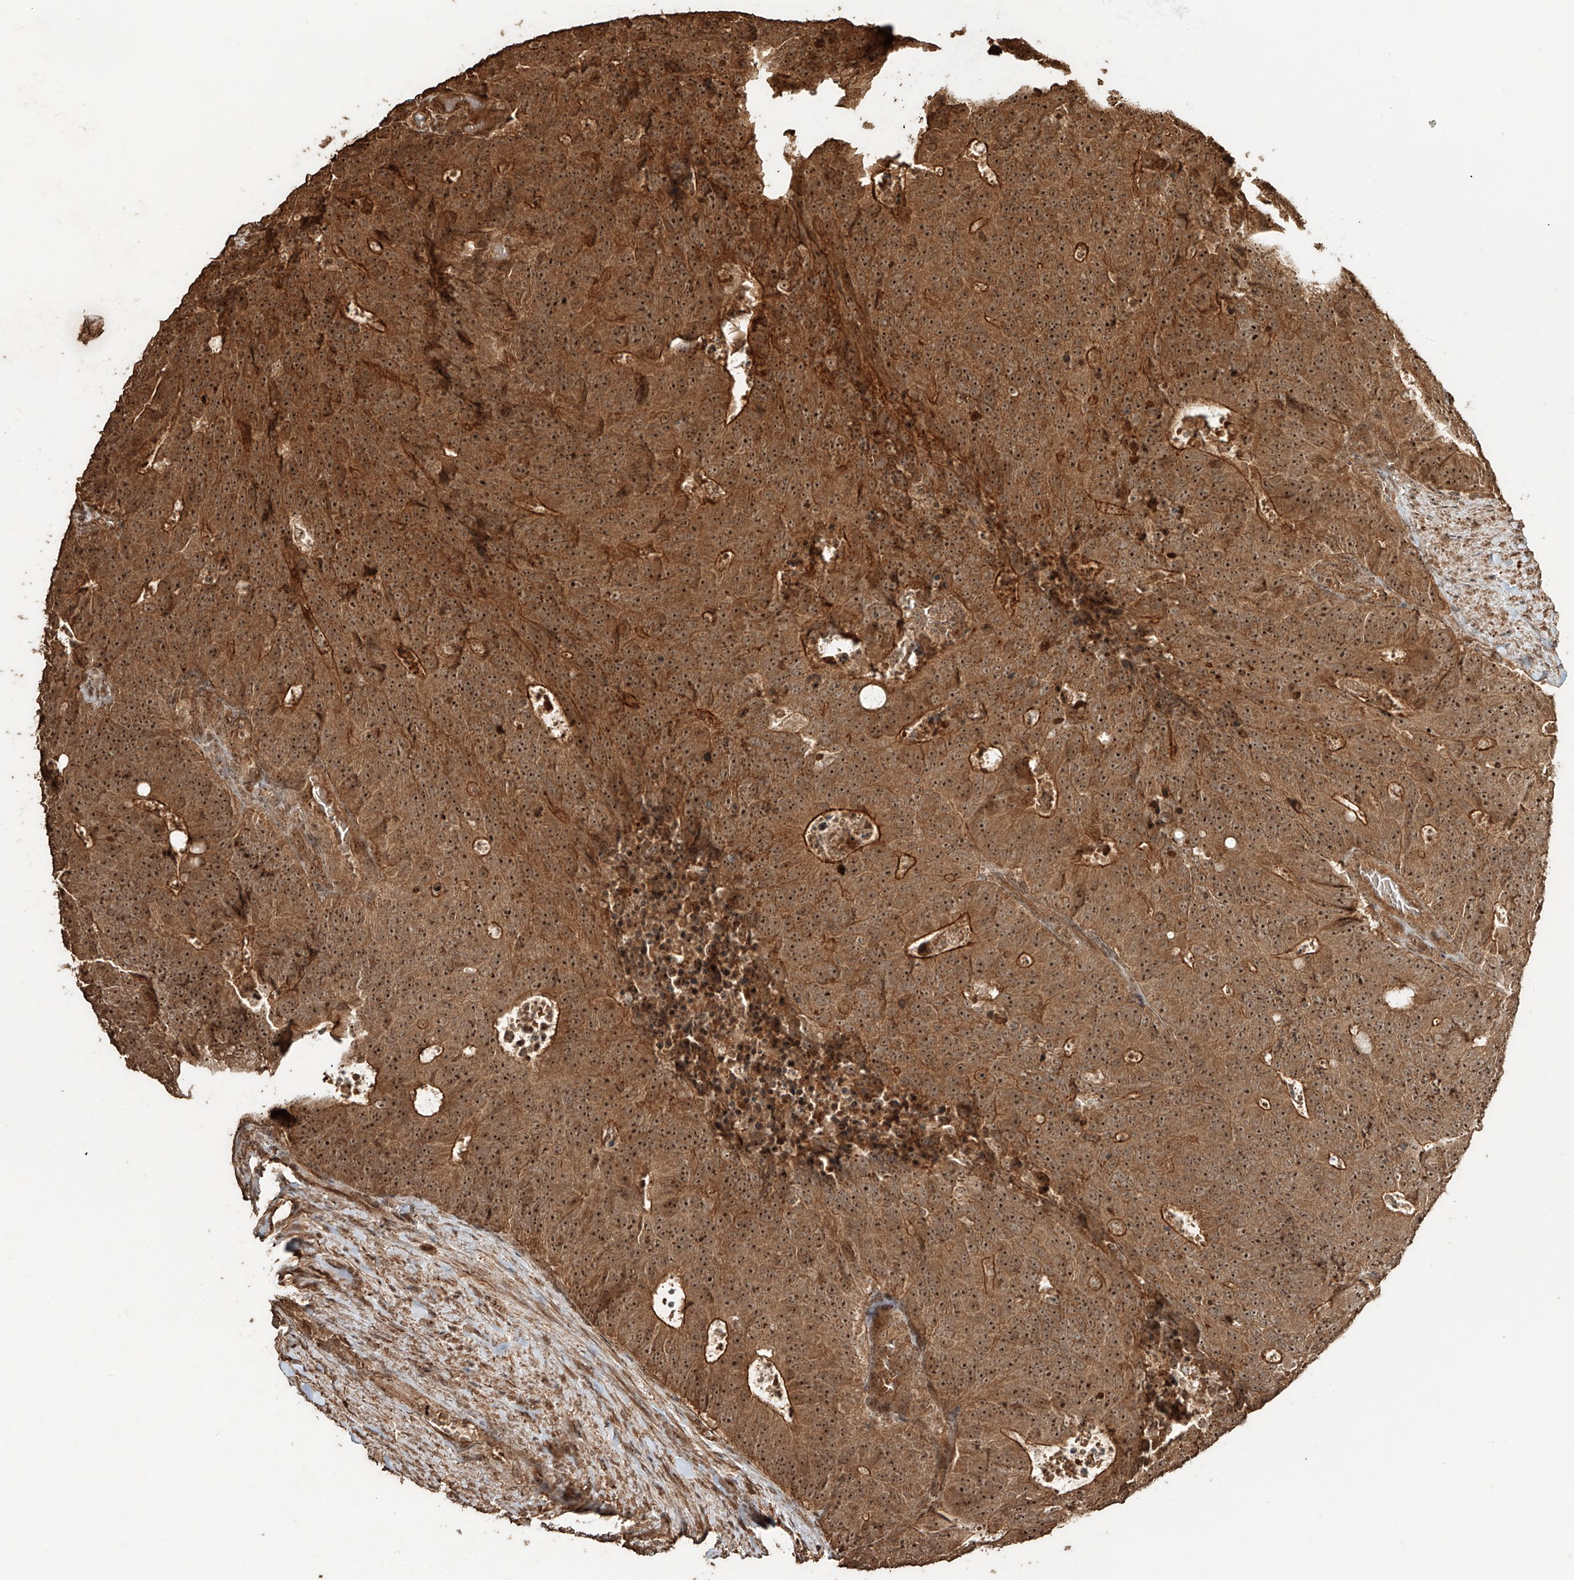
{"staining": {"intensity": "strong", "quantity": ">75%", "location": "cytoplasmic/membranous,nuclear"}, "tissue": "colorectal cancer", "cell_type": "Tumor cells", "image_type": "cancer", "snomed": [{"axis": "morphology", "description": "Adenocarcinoma, NOS"}, {"axis": "topography", "description": "Colon"}], "caption": "Colorectal cancer (adenocarcinoma) stained for a protein (brown) reveals strong cytoplasmic/membranous and nuclear positive expression in about >75% of tumor cells.", "gene": "ZNF660", "patient": {"sex": "male", "age": 87}}